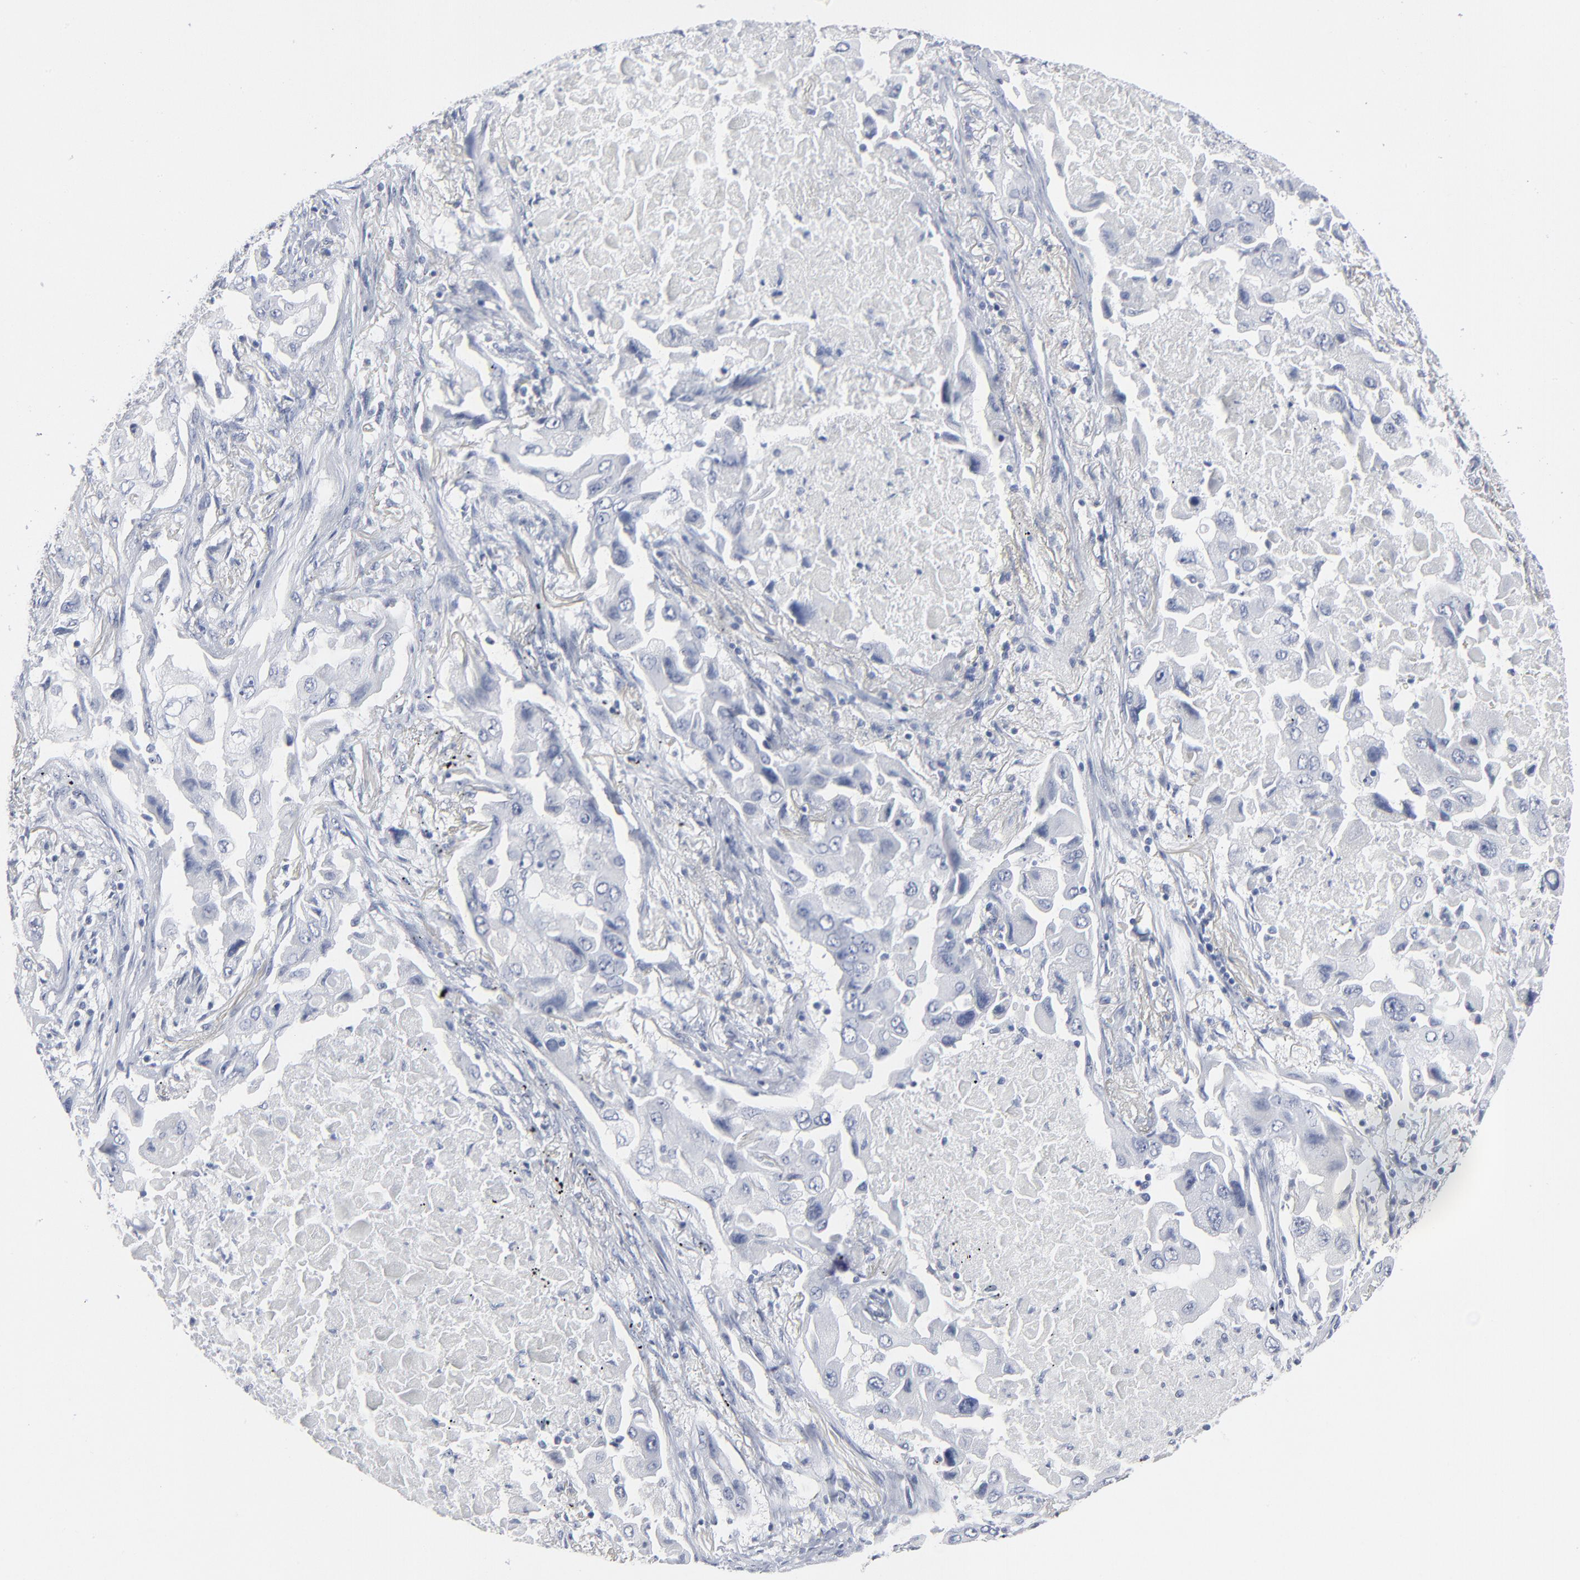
{"staining": {"intensity": "negative", "quantity": "none", "location": "none"}, "tissue": "lung cancer", "cell_type": "Tumor cells", "image_type": "cancer", "snomed": [{"axis": "morphology", "description": "Adenocarcinoma, NOS"}, {"axis": "topography", "description": "Lung"}], "caption": "DAB (3,3'-diaminobenzidine) immunohistochemical staining of human lung cancer (adenocarcinoma) reveals no significant expression in tumor cells.", "gene": "PAGE1", "patient": {"sex": "female", "age": 65}}